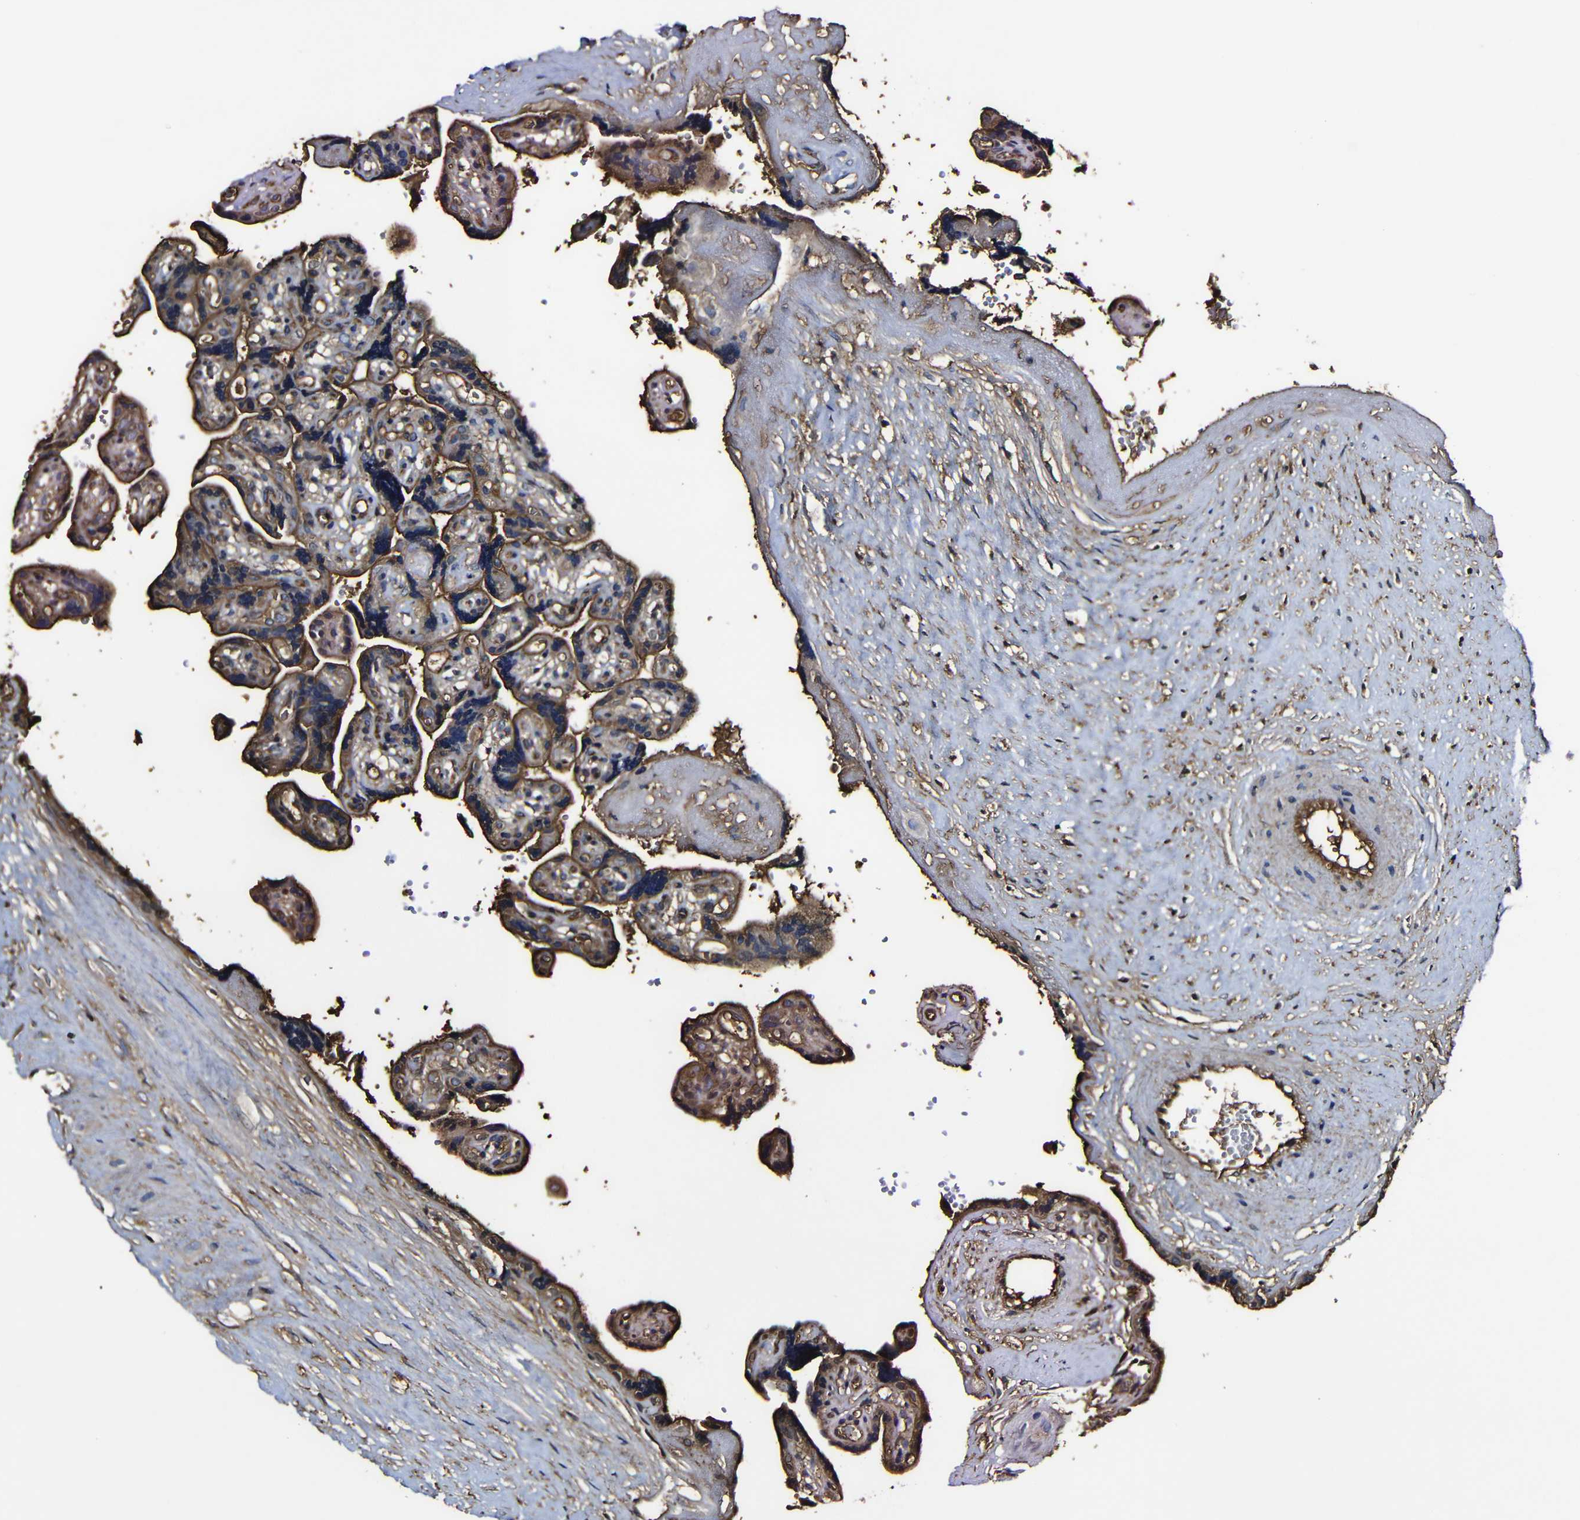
{"staining": {"intensity": "moderate", "quantity": ">75%", "location": "cytoplasmic/membranous"}, "tissue": "placenta", "cell_type": "Trophoblastic cells", "image_type": "normal", "snomed": [{"axis": "morphology", "description": "Normal tissue, NOS"}, {"axis": "topography", "description": "Placenta"}], "caption": "IHC micrograph of unremarkable placenta: human placenta stained using IHC exhibits medium levels of moderate protein expression localized specifically in the cytoplasmic/membranous of trophoblastic cells, appearing as a cytoplasmic/membranous brown color.", "gene": "MSN", "patient": {"sex": "female", "age": 30}}